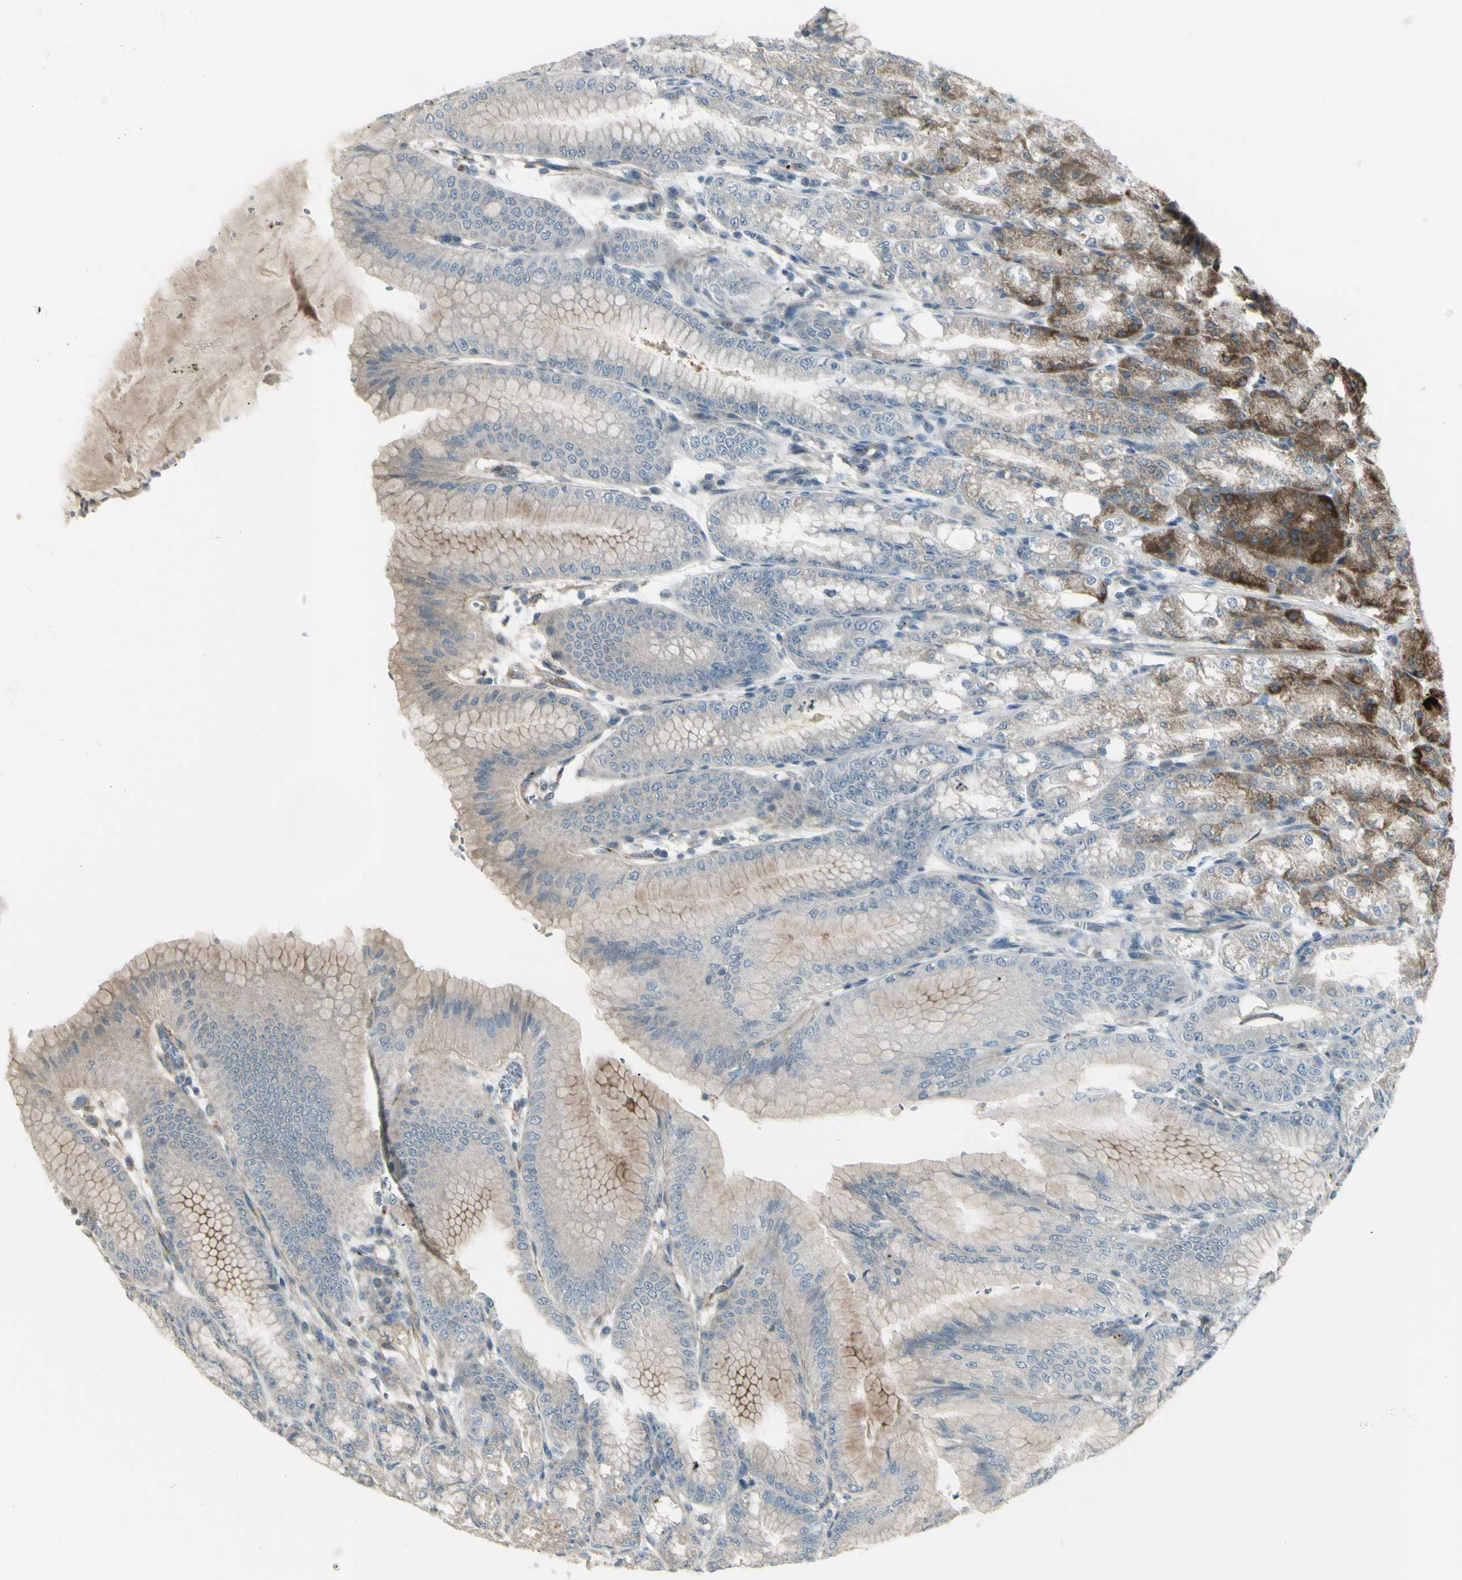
{"staining": {"intensity": "moderate", "quantity": "25%-75%", "location": "cytoplasmic/membranous"}, "tissue": "stomach", "cell_type": "Glandular cells", "image_type": "normal", "snomed": [{"axis": "morphology", "description": "Normal tissue, NOS"}, {"axis": "topography", "description": "Stomach, lower"}], "caption": "IHC image of benign stomach: stomach stained using IHC reveals medium levels of moderate protein expression localized specifically in the cytoplasmic/membranous of glandular cells, appearing as a cytoplasmic/membranous brown color.", "gene": "OSTM1", "patient": {"sex": "male", "age": 71}}